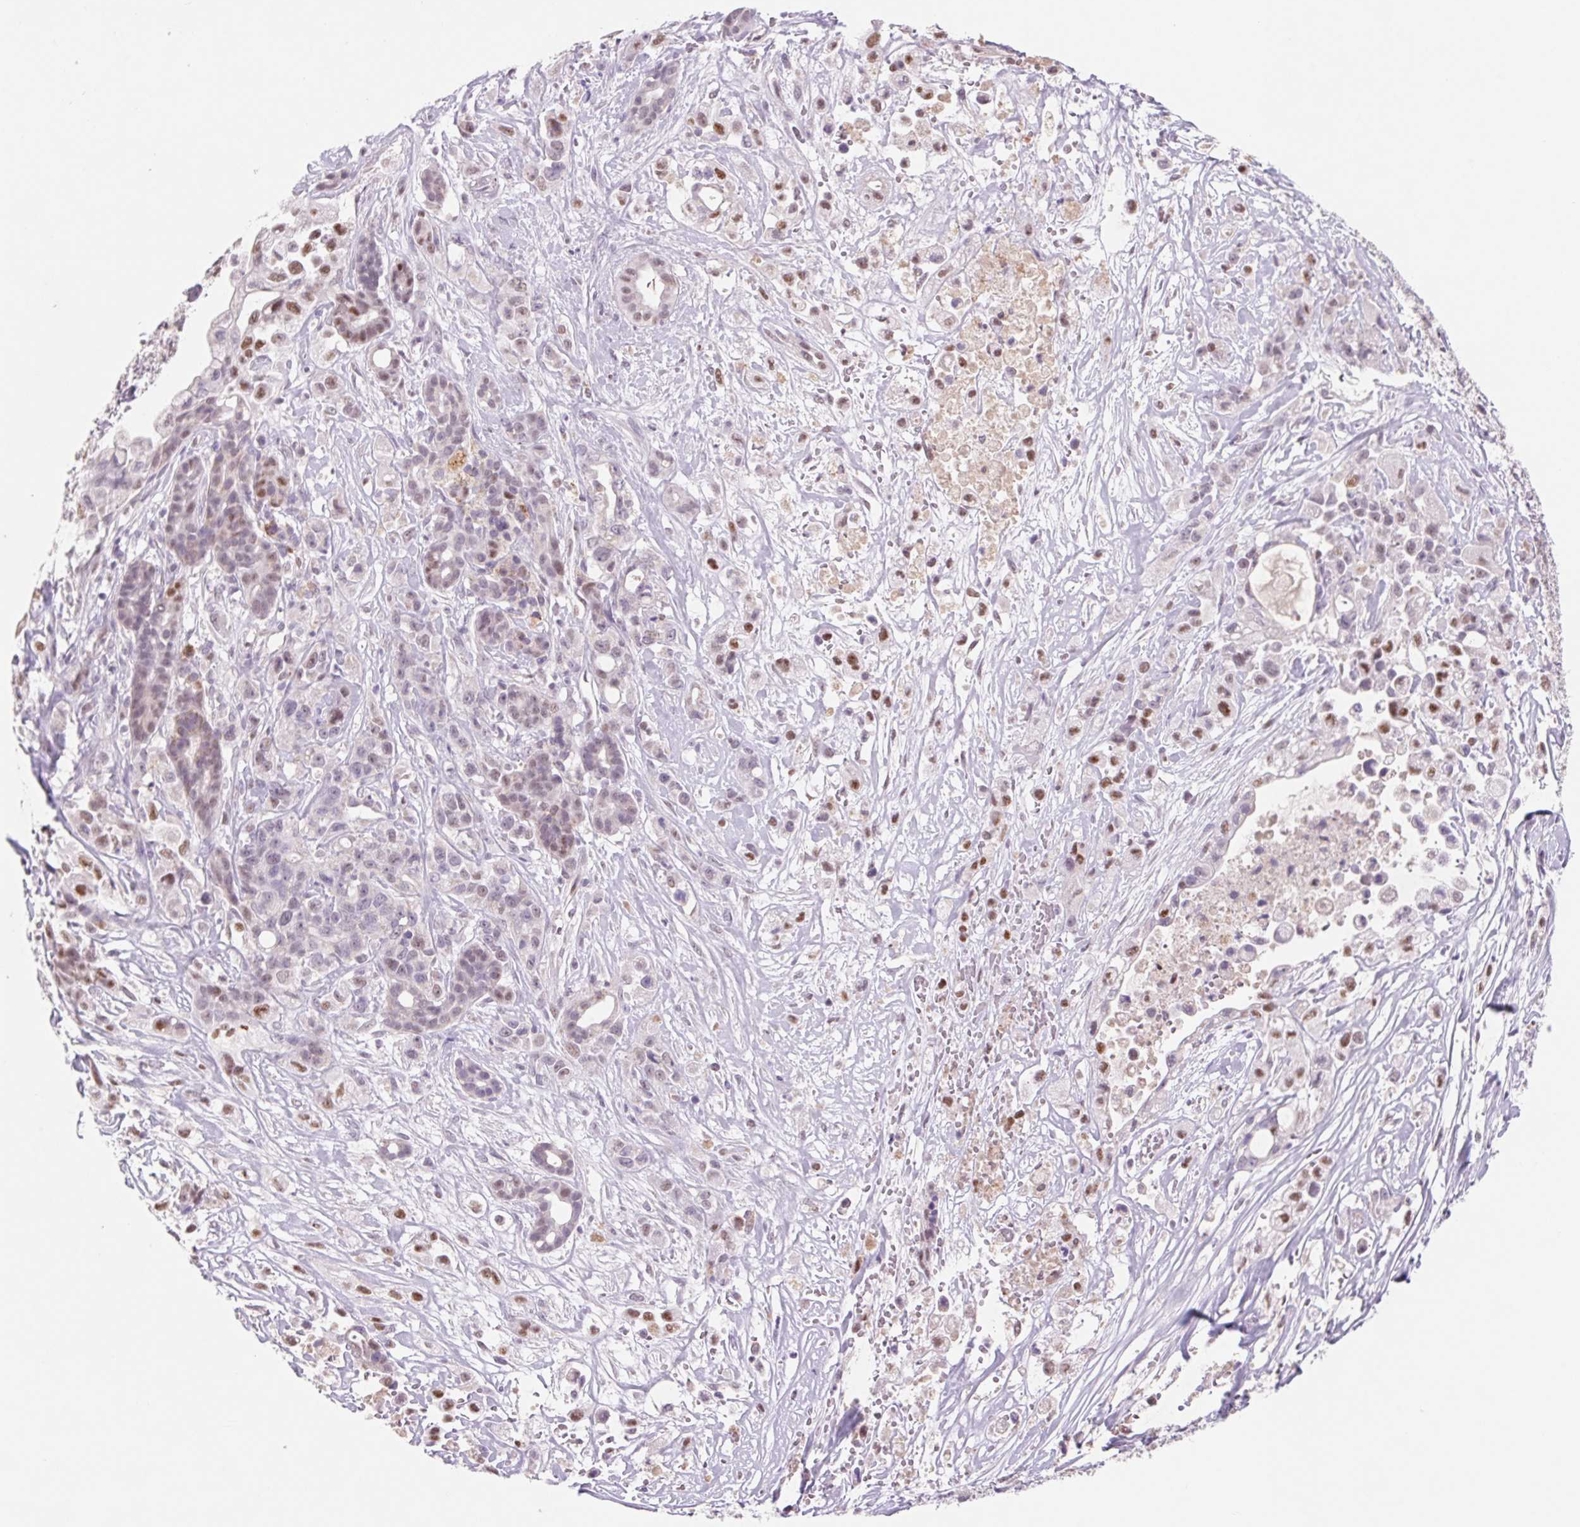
{"staining": {"intensity": "moderate", "quantity": "<25%", "location": "nuclear"}, "tissue": "pancreatic cancer", "cell_type": "Tumor cells", "image_type": "cancer", "snomed": [{"axis": "morphology", "description": "Adenocarcinoma, NOS"}, {"axis": "topography", "description": "Pancreas"}], "caption": "Adenocarcinoma (pancreatic) was stained to show a protein in brown. There is low levels of moderate nuclear positivity in approximately <25% of tumor cells.", "gene": "DPPA5", "patient": {"sex": "male", "age": 44}}